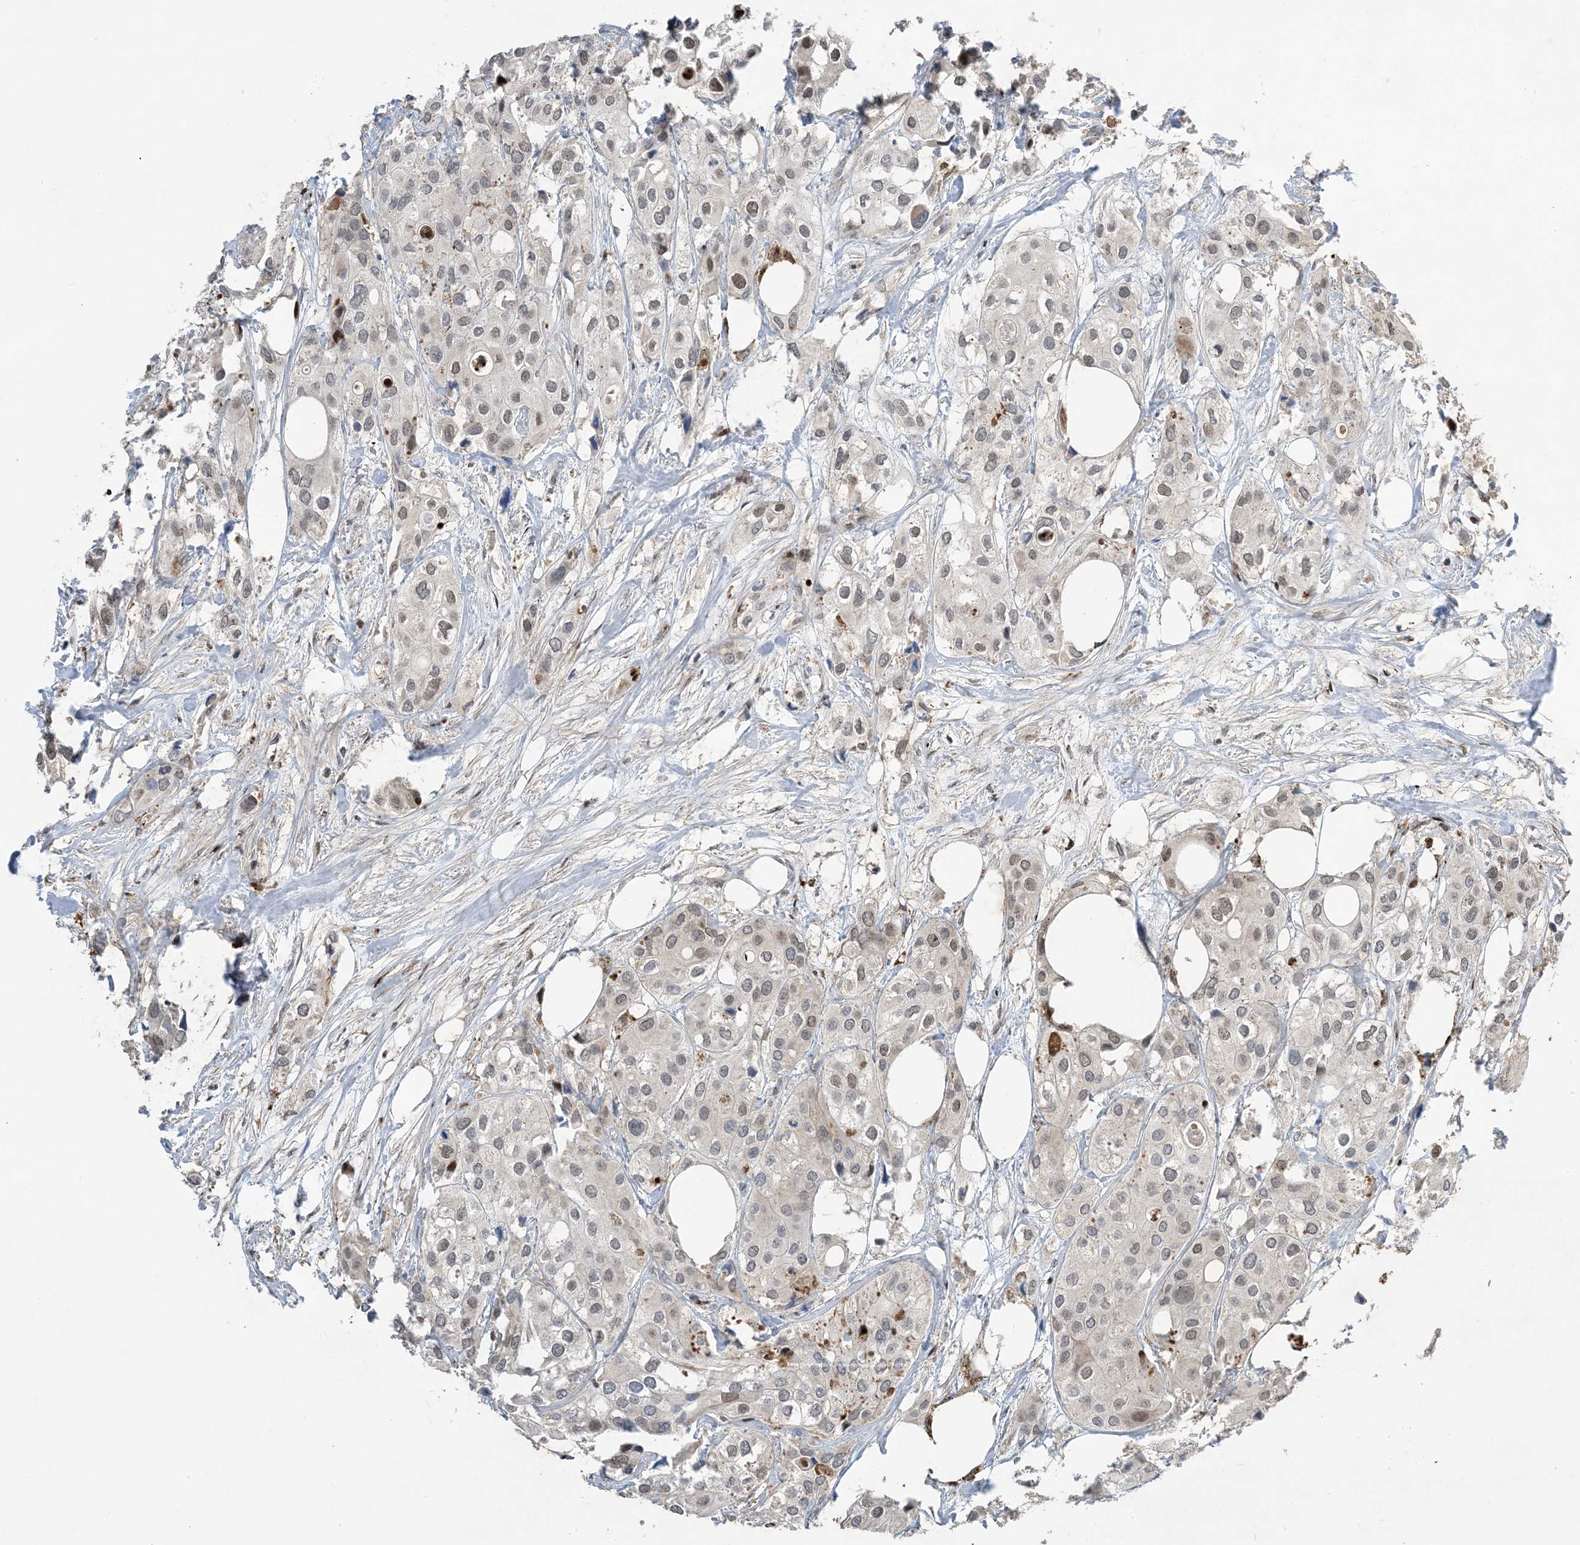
{"staining": {"intensity": "moderate", "quantity": "<25%", "location": "nuclear"}, "tissue": "urothelial cancer", "cell_type": "Tumor cells", "image_type": "cancer", "snomed": [{"axis": "morphology", "description": "Urothelial carcinoma, High grade"}, {"axis": "topography", "description": "Urinary bladder"}], "caption": "The micrograph shows a brown stain indicating the presence of a protein in the nuclear of tumor cells in high-grade urothelial carcinoma.", "gene": "SLC25A53", "patient": {"sex": "male", "age": 64}}